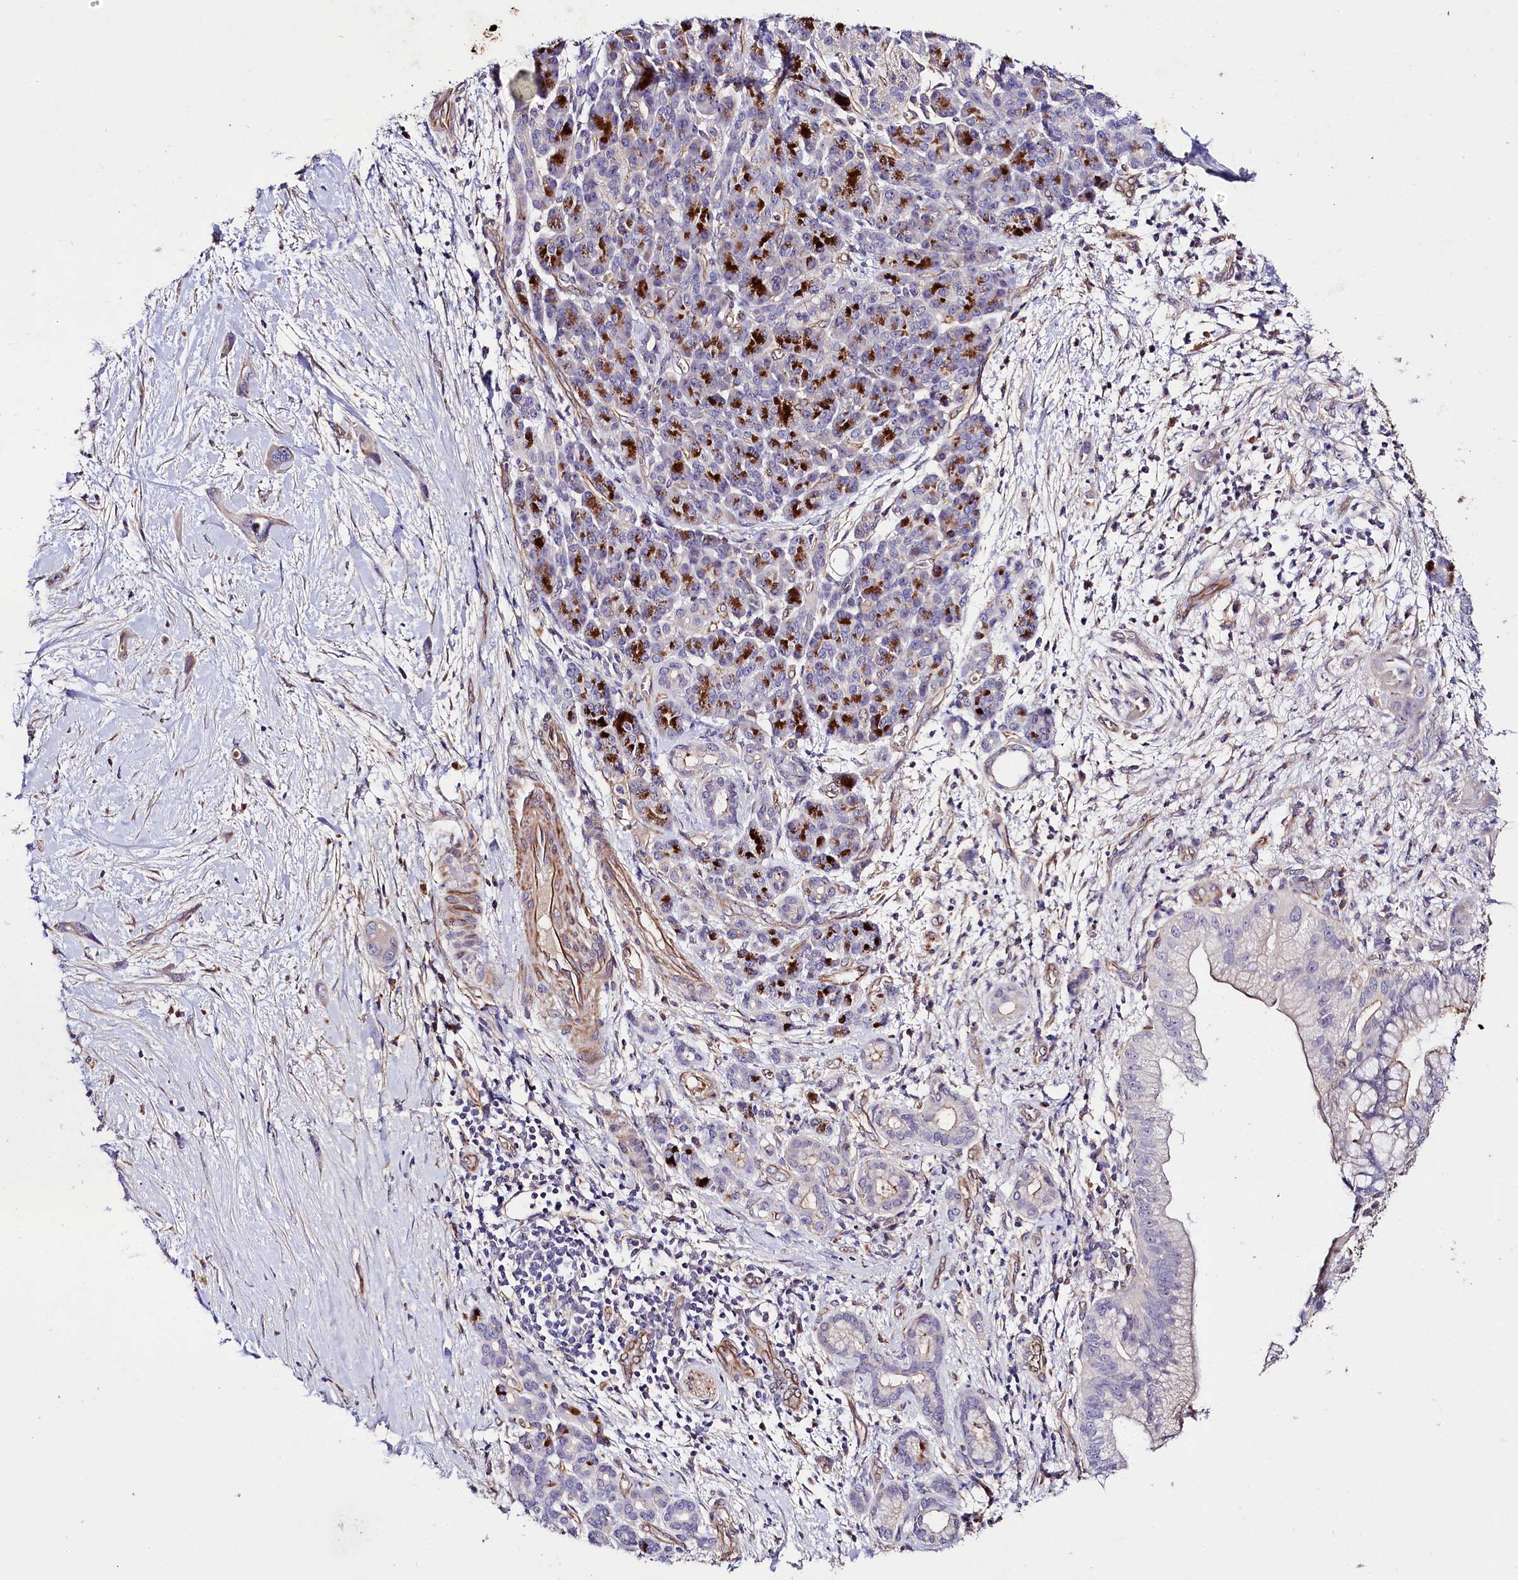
{"staining": {"intensity": "weak", "quantity": "<25%", "location": "cytoplasmic/membranous"}, "tissue": "pancreatic cancer", "cell_type": "Tumor cells", "image_type": "cancer", "snomed": [{"axis": "morphology", "description": "Adenocarcinoma, NOS"}, {"axis": "topography", "description": "Pancreas"}], "caption": "Tumor cells are negative for brown protein staining in pancreatic cancer (adenocarcinoma).", "gene": "SLC7A1", "patient": {"sex": "male", "age": 59}}